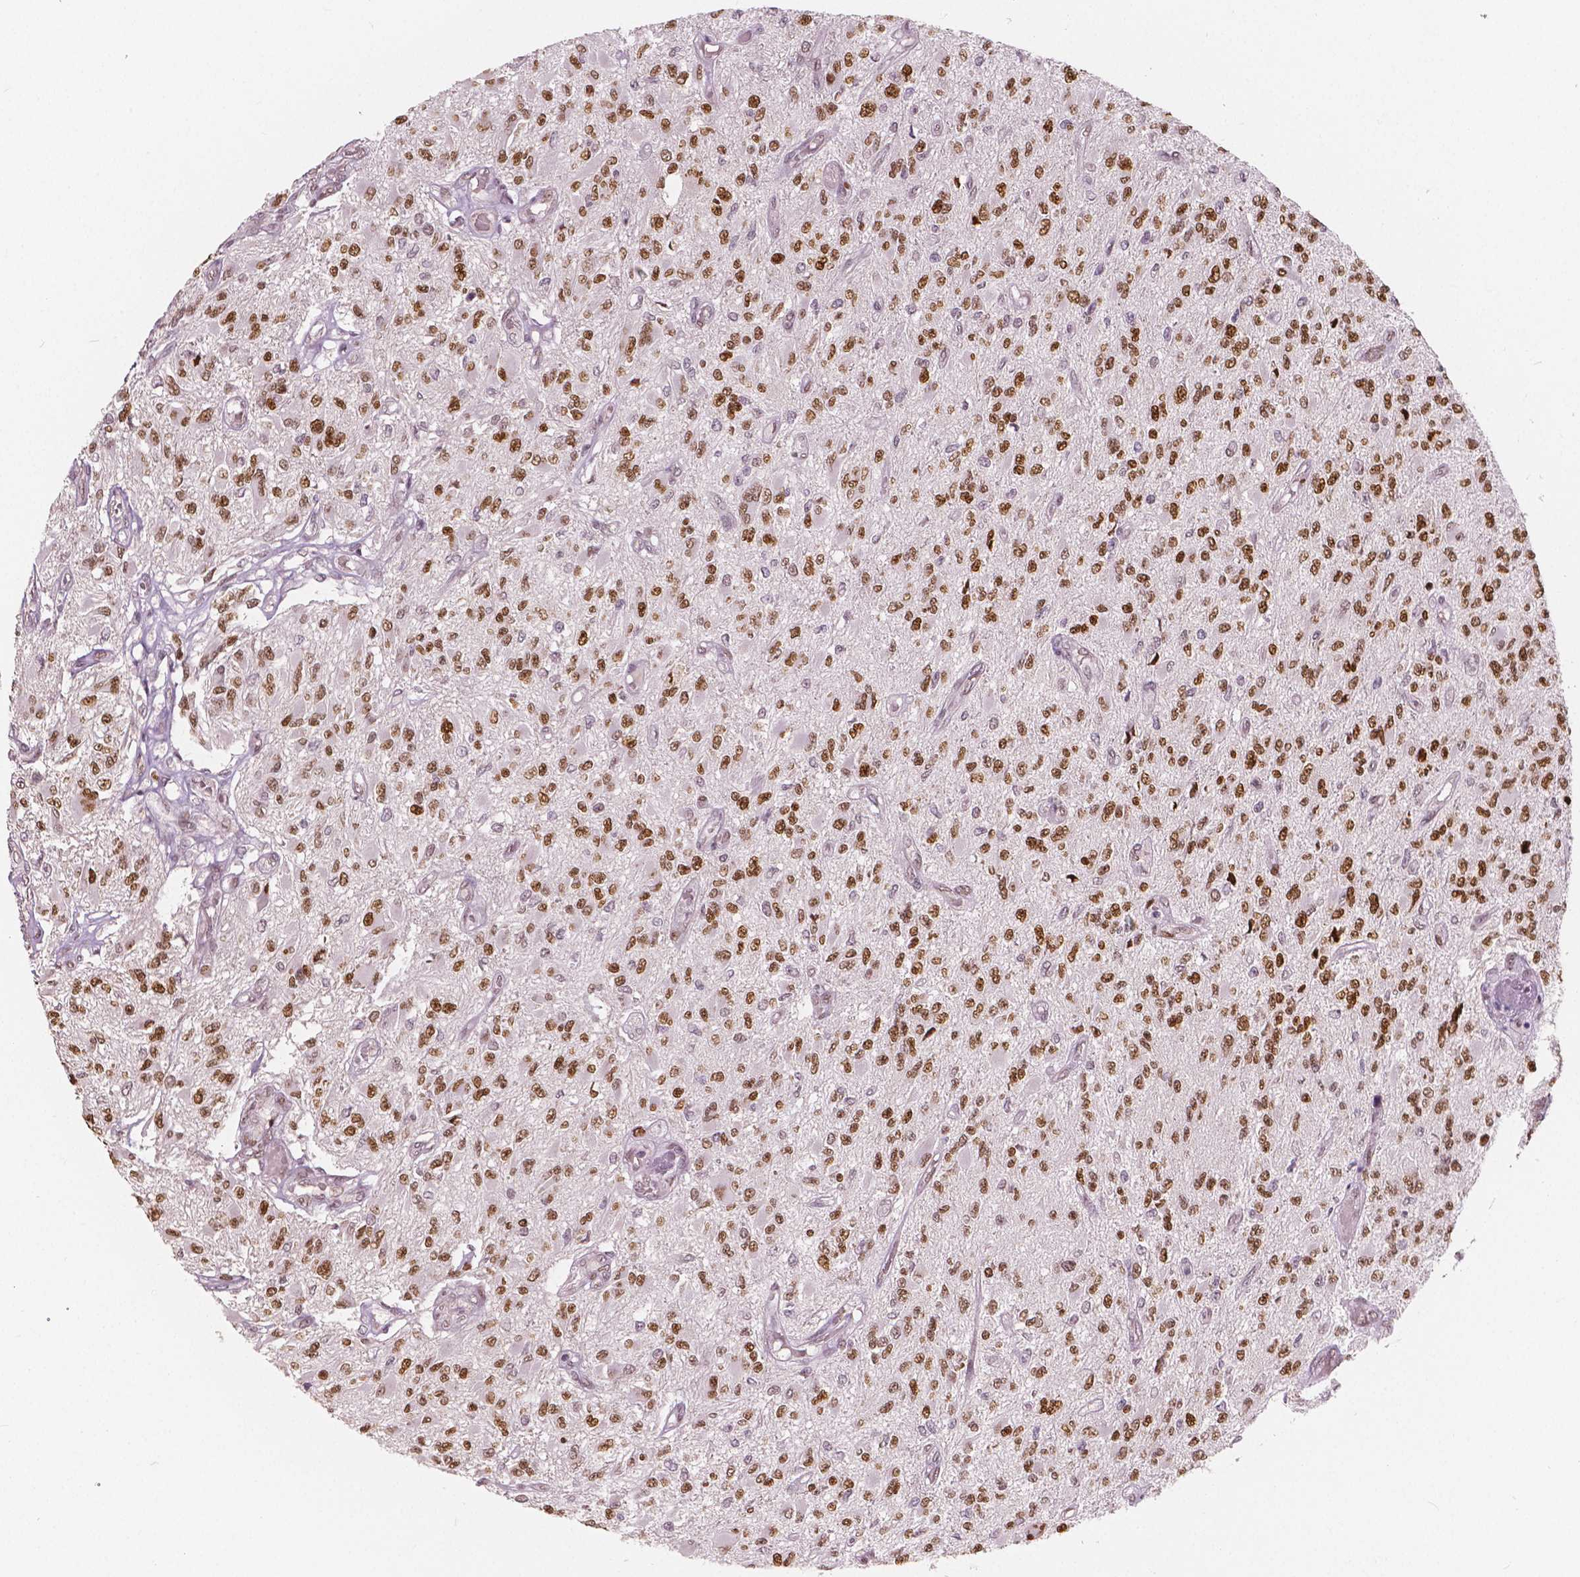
{"staining": {"intensity": "strong", "quantity": ">75%", "location": "nuclear"}, "tissue": "glioma", "cell_type": "Tumor cells", "image_type": "cancer", "snomed": [{"axis": "morphology", "description": "Glioma, malignant, High grade"}, {"axis": "topography", "description": "Brain"}], "caption": "This micrograph exhibits malignant glioma (high-grade) stained with immunohistochemistry to label a protein in brown. The nuclear of tumor cells show strong positivity for the protein. Nuclei are counter-stained blue.", "gene": "NSD2", "patient": {"sex": "female", "age": 63}}